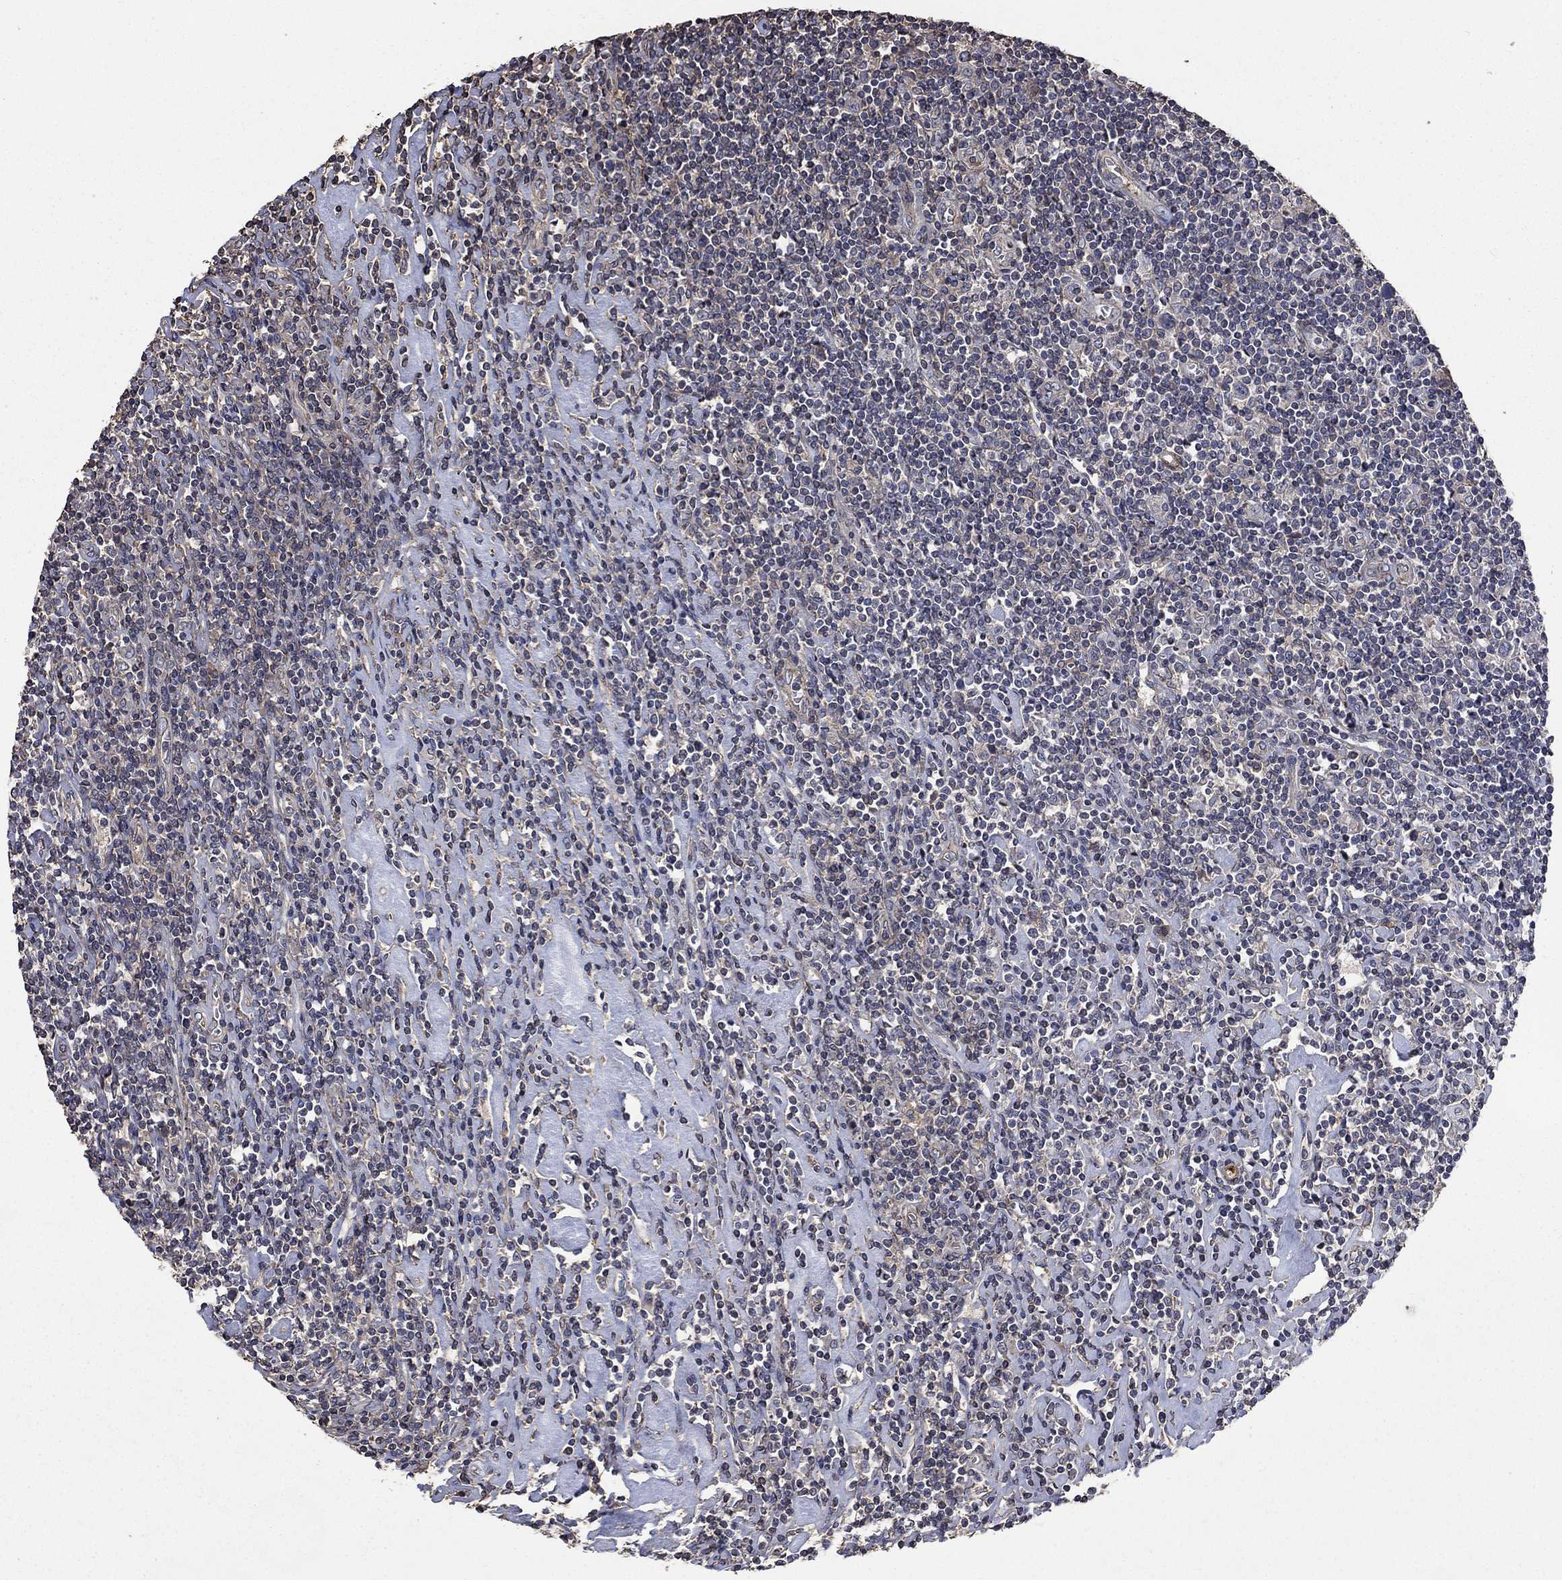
{"staining": {"intensity": "negative", "quantity": "none", "location": "none"}, "tissue": "lymphoma", "cell_type": "Tumor cells", "image_type": "cancer", "snomed": [{"axis": "morphology", "description": "Hodgkin's disease, NOS"}, {"axis": "topography", "description": "Lymph node"}], "caption": "Tumor cells are negative for brown protein staining in lymphoma. (IHC, brightfield microscopy, high magnification).", "gene": "PDE3A", "patient": {"sex": "male", "age": 40}}